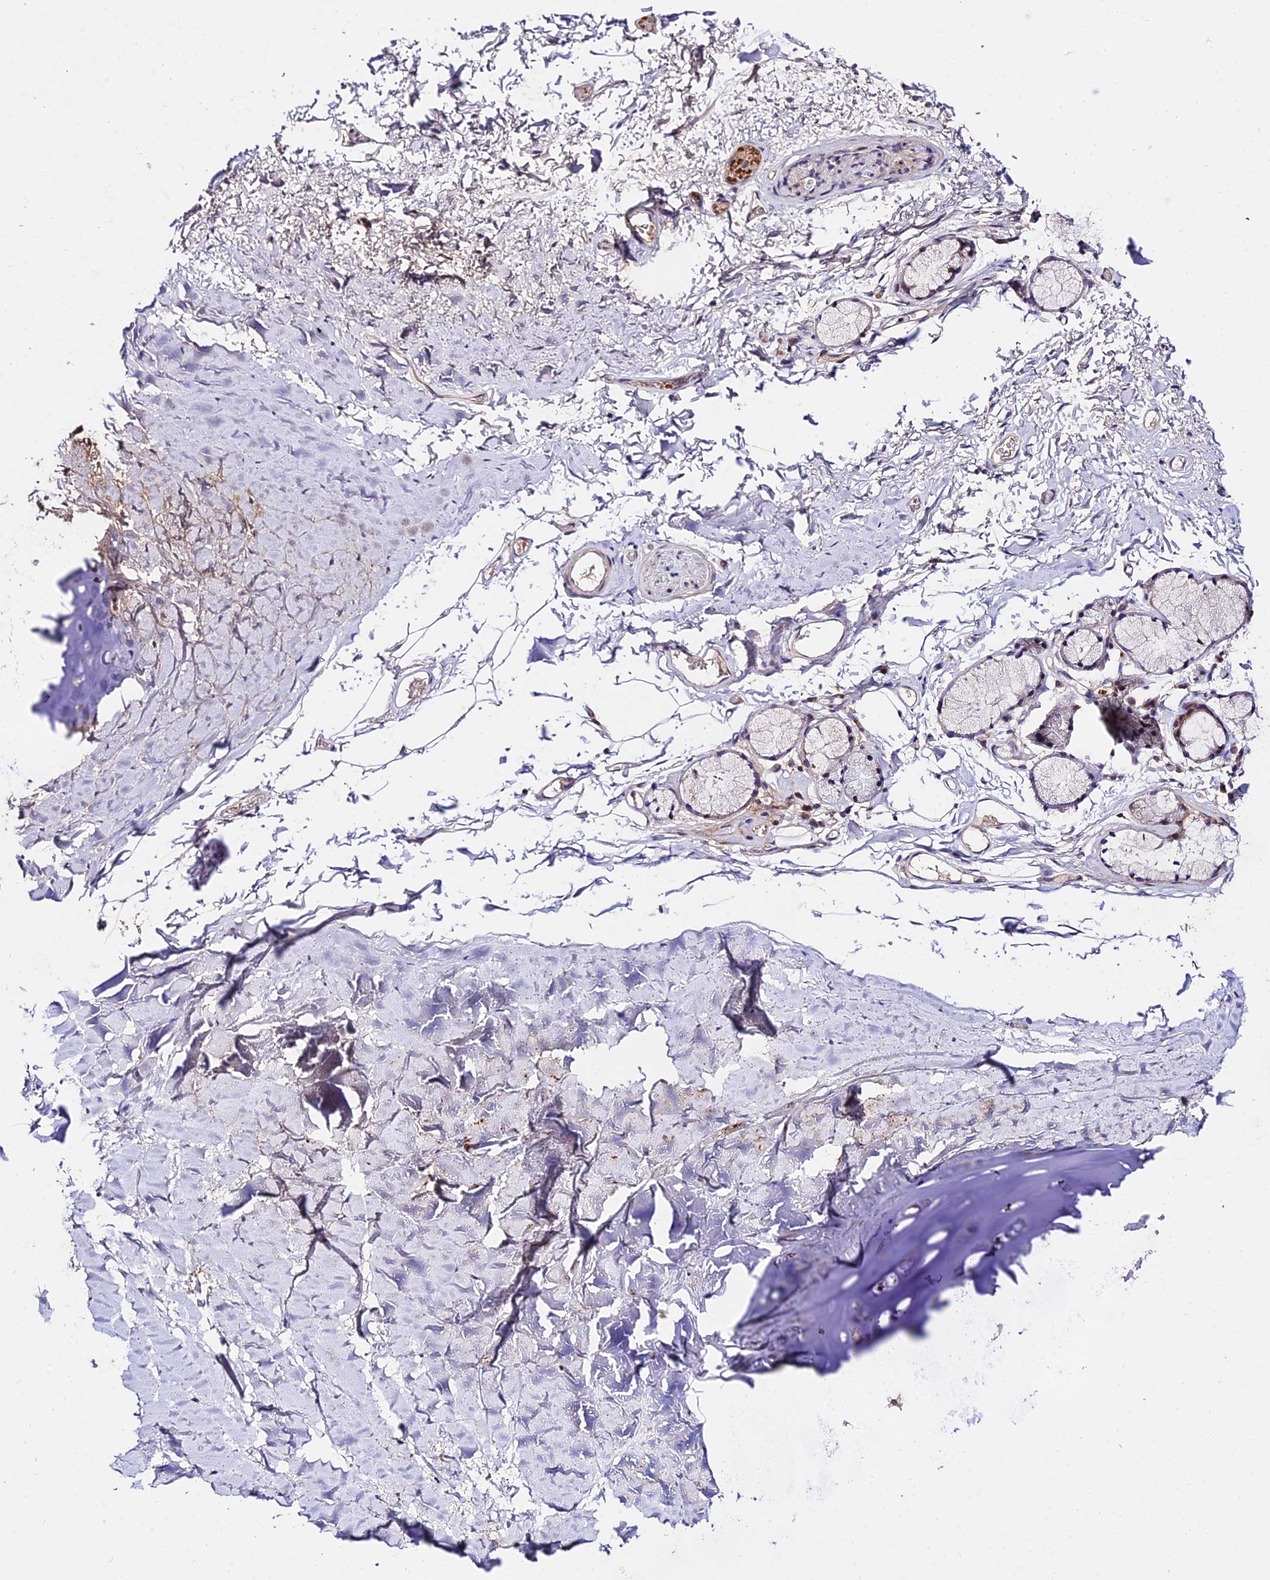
{"staining": {"intensity": "negative", "quantity": "none", "location": "none"}, "tissue": "adipose tissue", "cell_type": "Adipocytes", "image_type": "normal", "snomed": [{"axis": "morphology", "description": "Normal tissue, NOS"}, {"axis": "topography", "description": "Bronchus"}], "caption": "Immunohistochemistry (IHC) histopathology image of normal adipose tissue stained for a protein (brown), which shows no expression in adipocytes.", "gene": "WDR5B", "patient": {"sex": "female", "age": 73}}